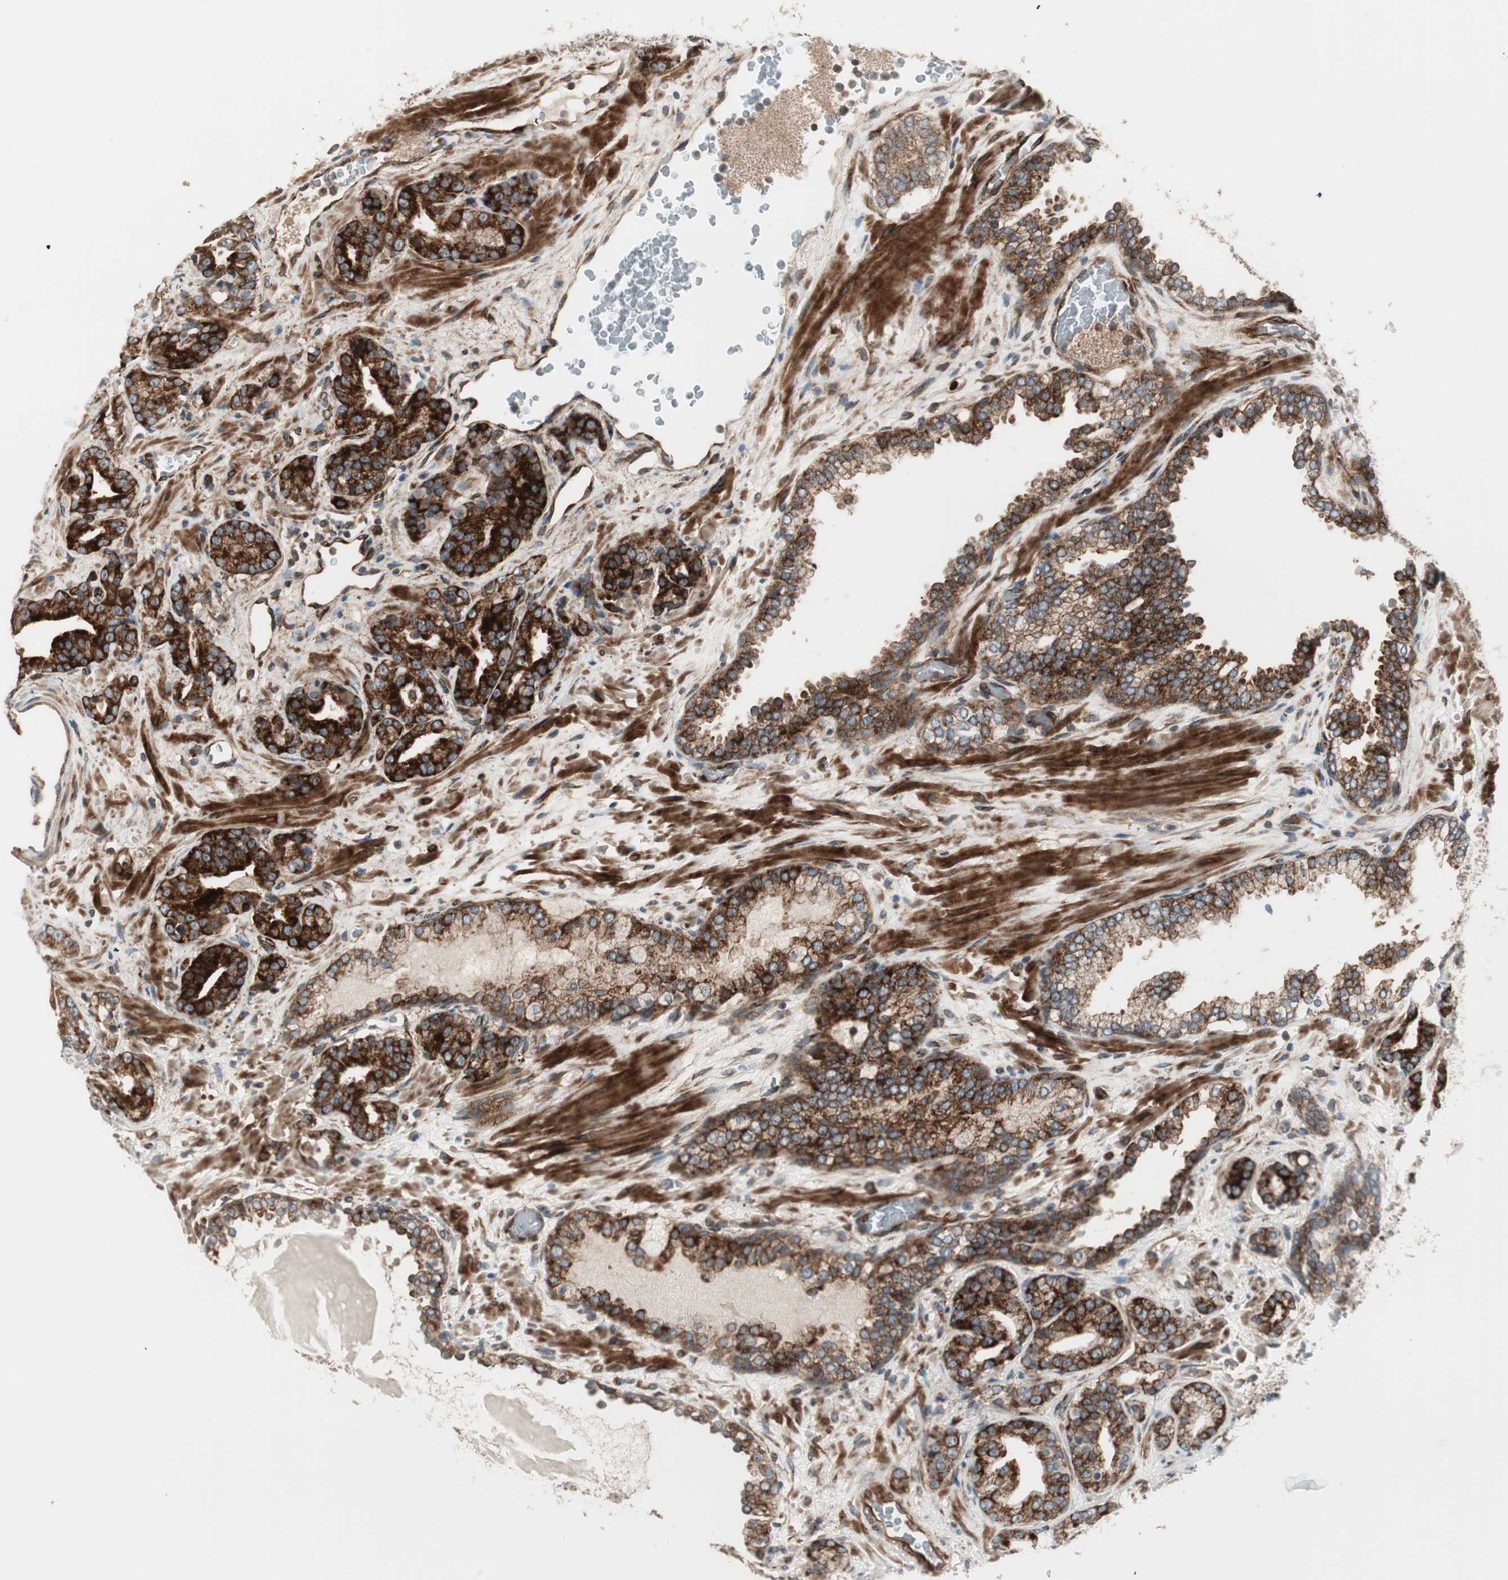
{"staining": {"intensity": "strong", "quantity": ">75%", "location": "cytoplasmic/membranous"}, "tissue": "prostate cancer", "cell_type": "Tumor cells", "image_type": "cancer", "snomed": [{"axis": "morphology", "description": "Adenocarcinoma, Low grade"}, {"axis": "topography", "description": "Prostate"}], "caption": "A high amount of strong cytoplasmic/membranous positivity is appreciated in about >75% of tumor cells in prostate adenocarcinoma (low-grade) tissue.", "gene": "PPP2R5E", "patient": {"sex": "male", "age": 63}}